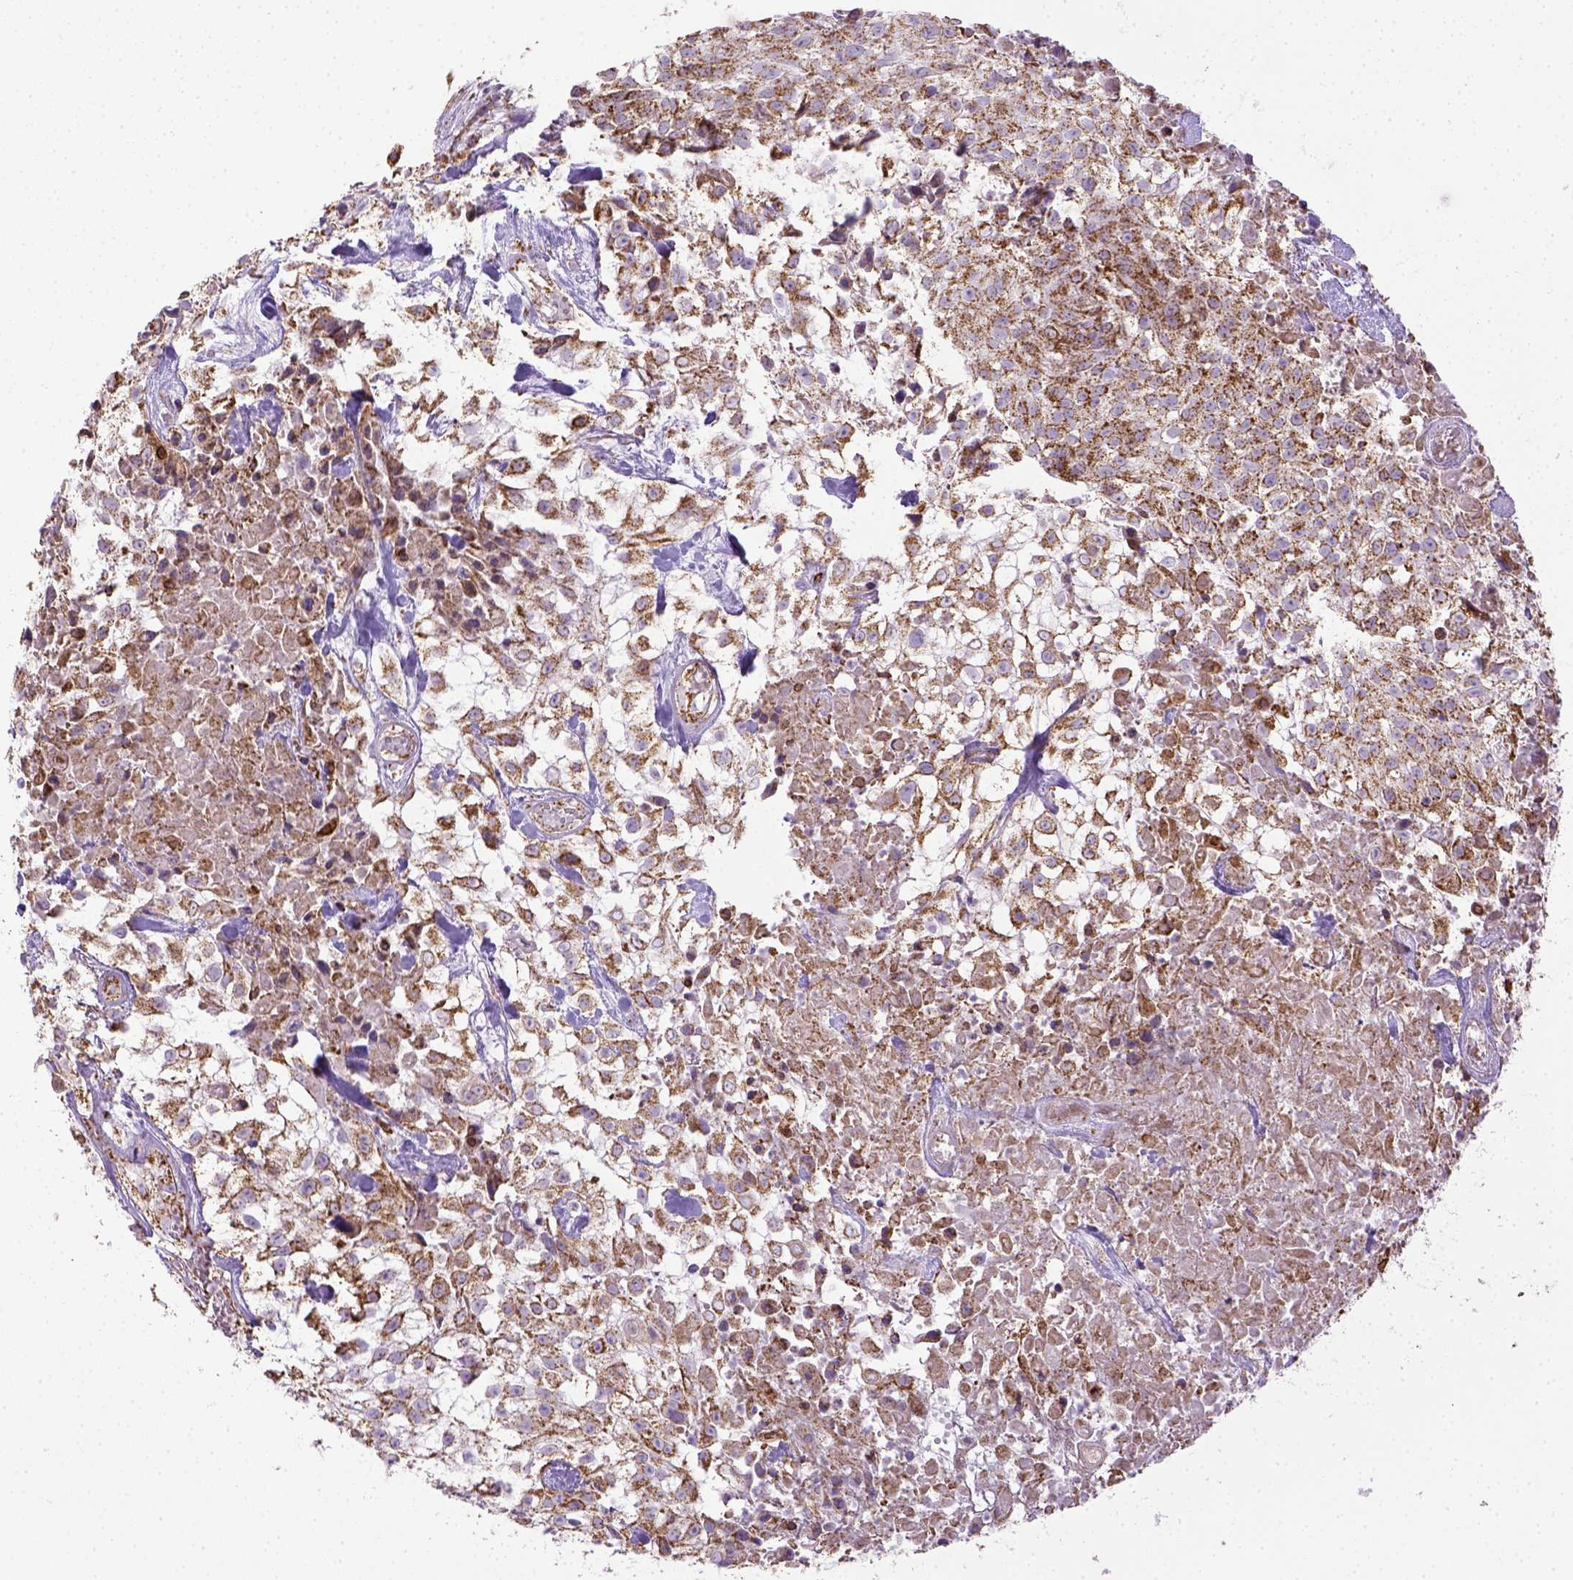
{"staining": {"intensity": "moderate", "quantity": ">75%", "location": "cytoplasmic/membranous"}, "tissue": "urothelial cancer", "cell_type": "Tumor cells", "image_type": "cancer", "snomed": [{"axis": "morphology", "description": "Urothelial carcinoma, High grade"}, {"axis": "topography", "description": "Urinary bladder"}], "caption": "Urothelial cancer tissue shows moderate cytoplasmic/membranous expression in approximately >75% of tumor cells, visualized by immunohistochemistry. (DAB = brown stain, brightfield microscopy at high magnification).", "gene": "MT-CO1", "patient": {"sex": "male", "age": 56}}